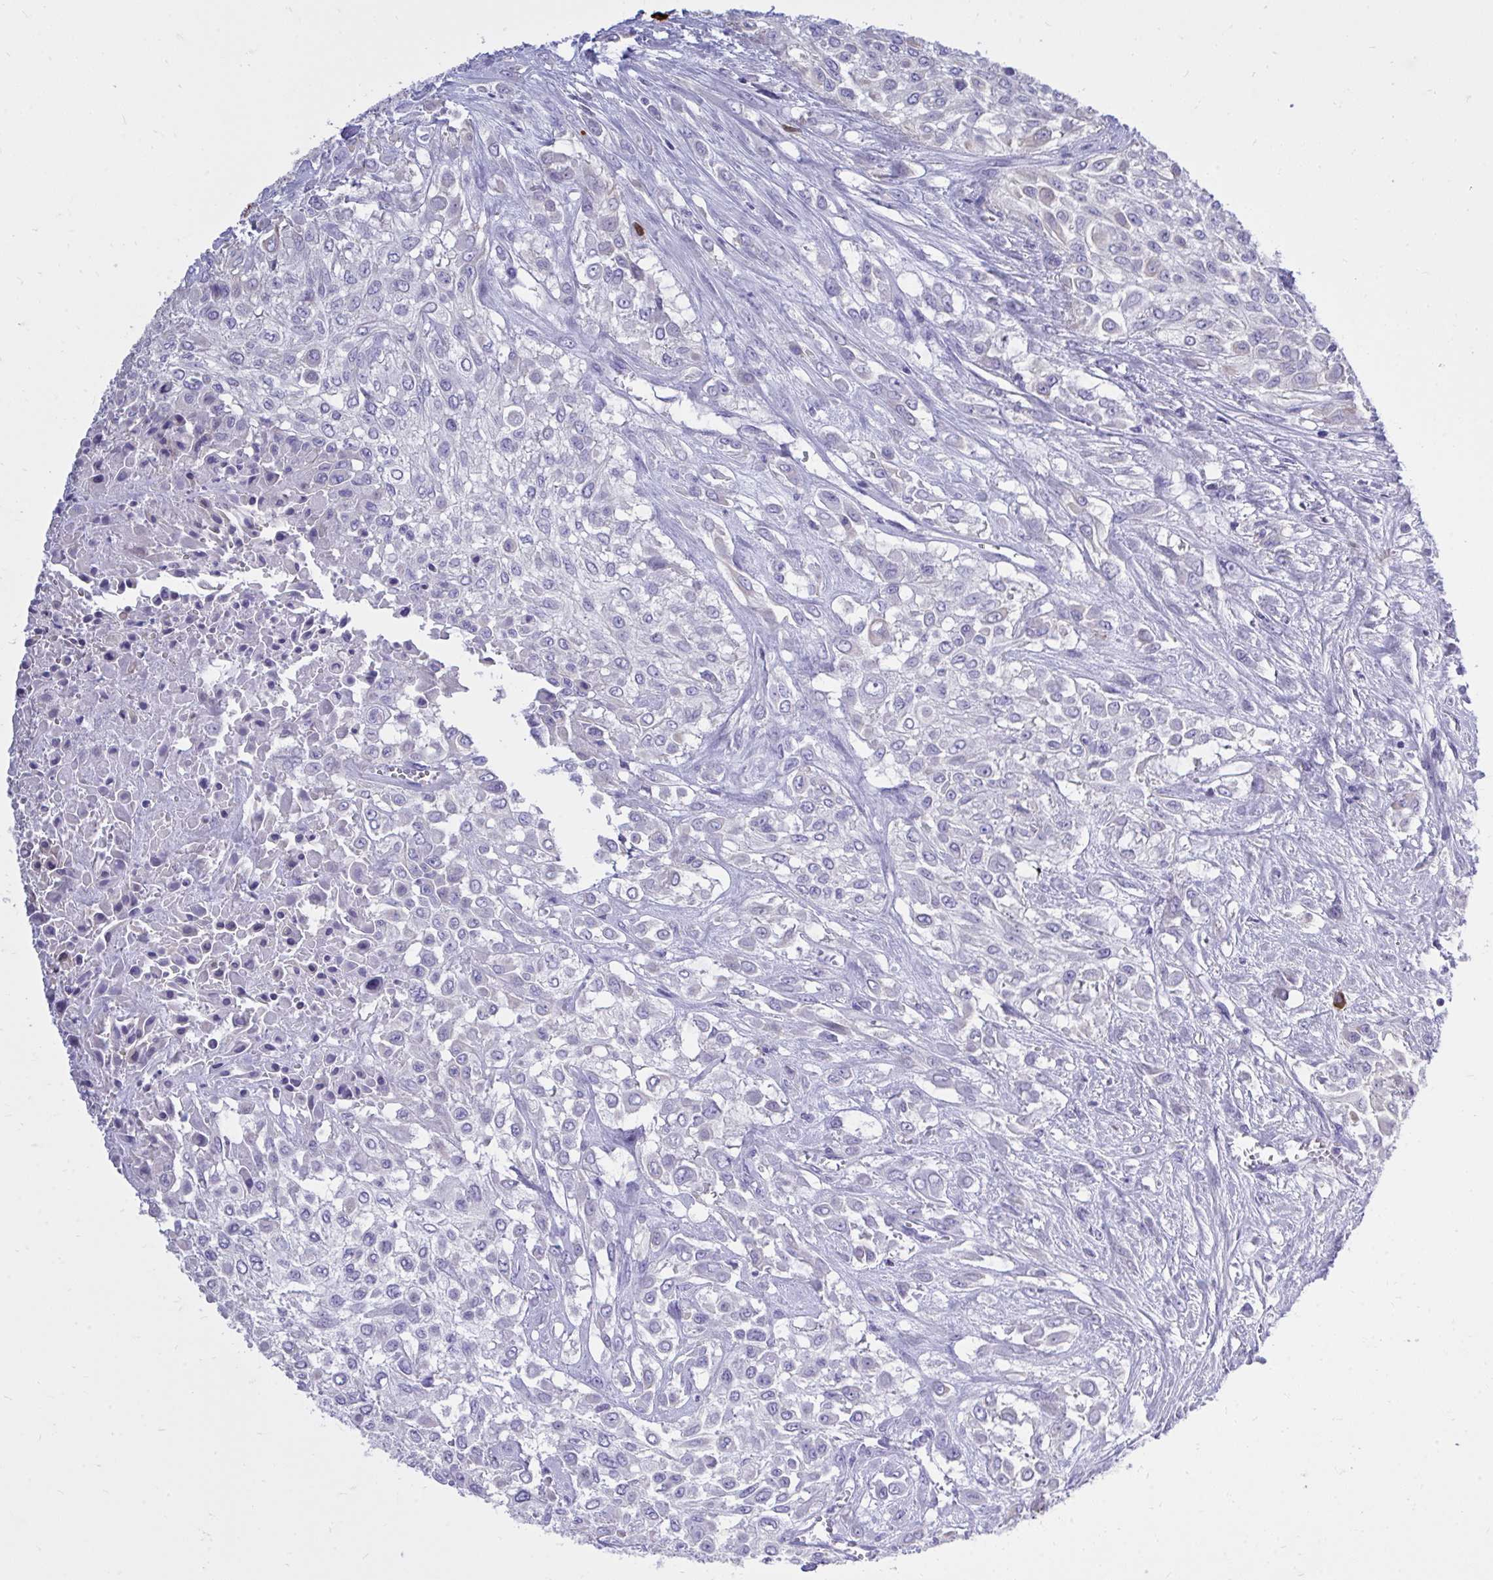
{"staining": {"intensity": "negative", "quantity": "none", "location": "none"}, "tissue": "urothelial cancer", "cell_type": "Tumor cells", "image_type": "cancer", "snomed": [{"axis": "morphology", "description": "Urothelial carcinoma, High grade"}, {"axis": "topography", "description": "Urinary bladder"}], "caption": "Immunohistochemistry (IHC) of urothelial carcinoma (high-grade) demonstrates no positivity in tumor cells. (DAB immunohistochemistry (IHC), high magnification).", "gene": "PSD", "patient": {"sex": "male", "age": 57}}